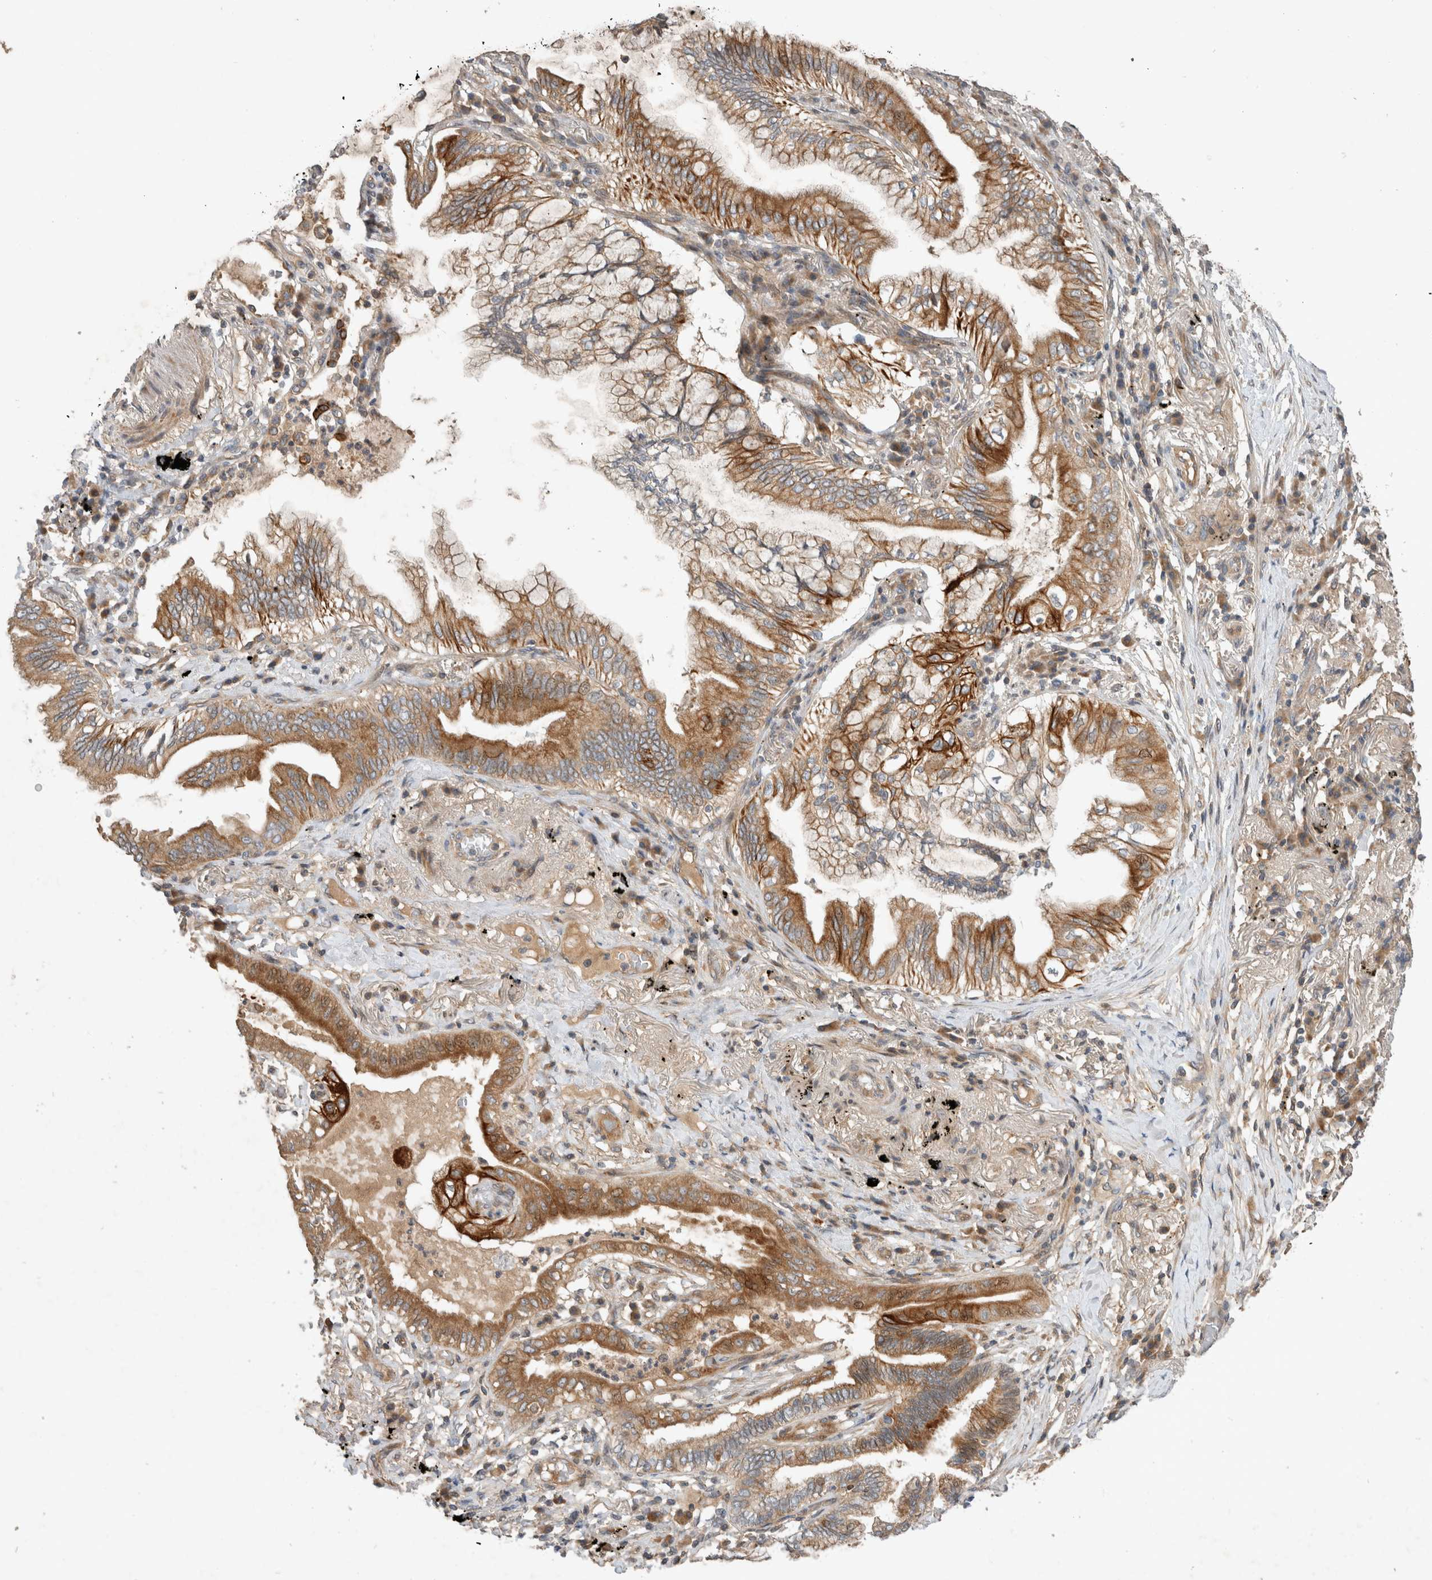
{"staining": {"intensity": "moderate", "quantity": ">75%", "location": "cytoplasmic/membranous"}, "tissue": "lung cancer", "cell_type": "Tumor cells", "image_type": "cancer", "snomed": [{"axis": "morphology", "description": "Adenocarcinoma, NOS"}, {"axis": "topography", "description": "Lung"}], "caption": "A histopathology image of human lung cancer (adenocarcinoma) stained for a protein demonstrates moderate cytoplasmic/membranous brown staining in tumor cells. The staining was performed using DAB (3,3'-diaminobenzidine), with brown indicating positive protein expression. Nuclei are stained blue with hematoxylin.", "gene": "ARMC9", "patient": {"sex": "female", "age": 70}}